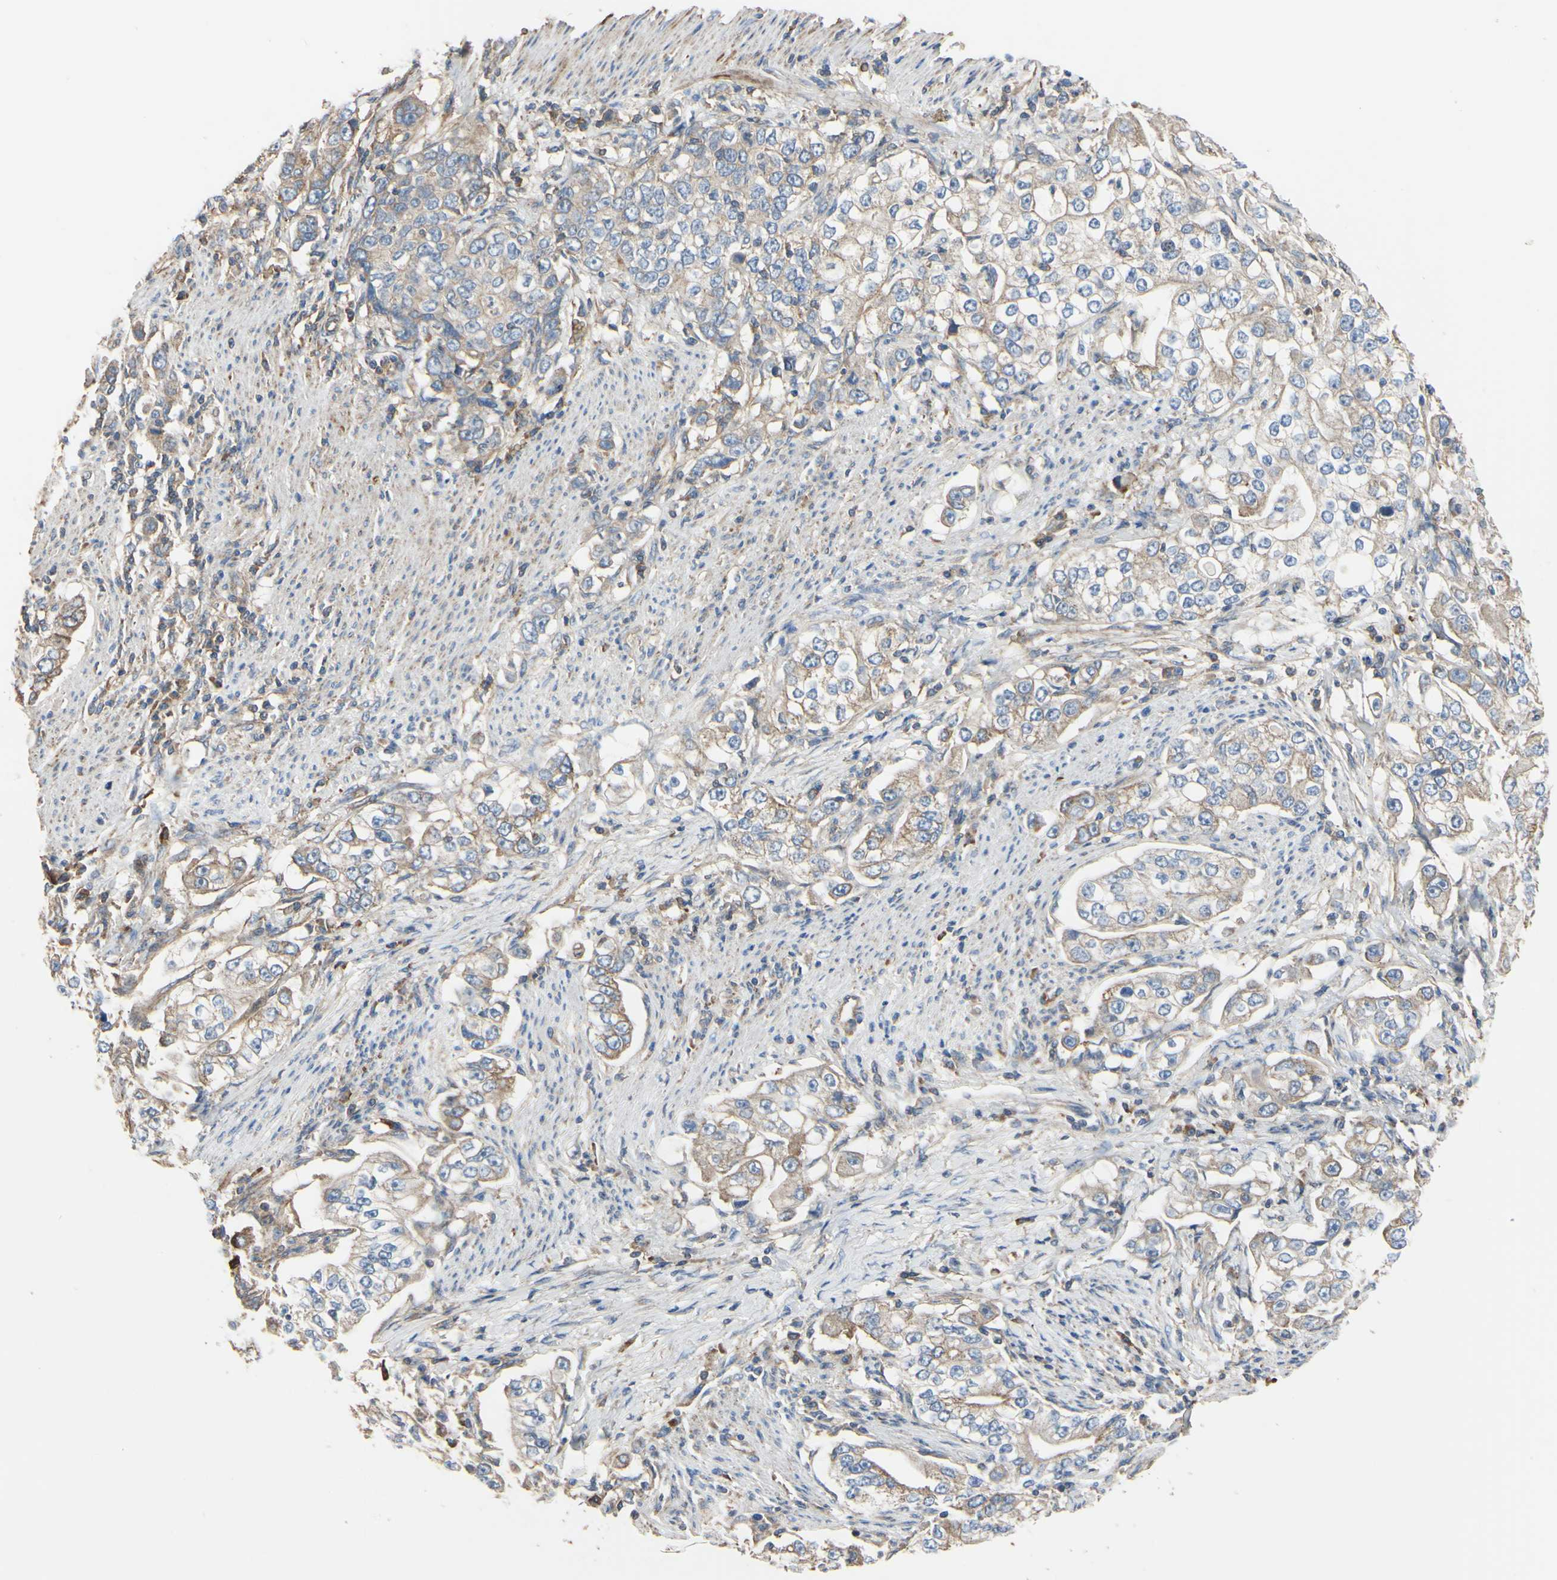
{"staining": {"intensity": "weak", "quantity": ">75%", "location": "cytoplasmic/membranous"}, "tissue": "stomach cancer", "cell_type": "Tumor cells", "image_type": "cancer", "snomed": [{"axis": "morphology", "description": "Adenocarcinoma, NOS"}, {"axis": "topography", "description": "Stomach, lower"}], "caption": "IHC histopathology image of neoplastic tissue: human stomach cancer stained using immunohistochemistry reveals low levels of weak protein expression localized specifically in the cytoplasmic/membranous of tumor cells, appearing as a cytoplasmic/membranous brown color.", "gene": "BECN1", "patient": {"sex": "female", "age": 72}}